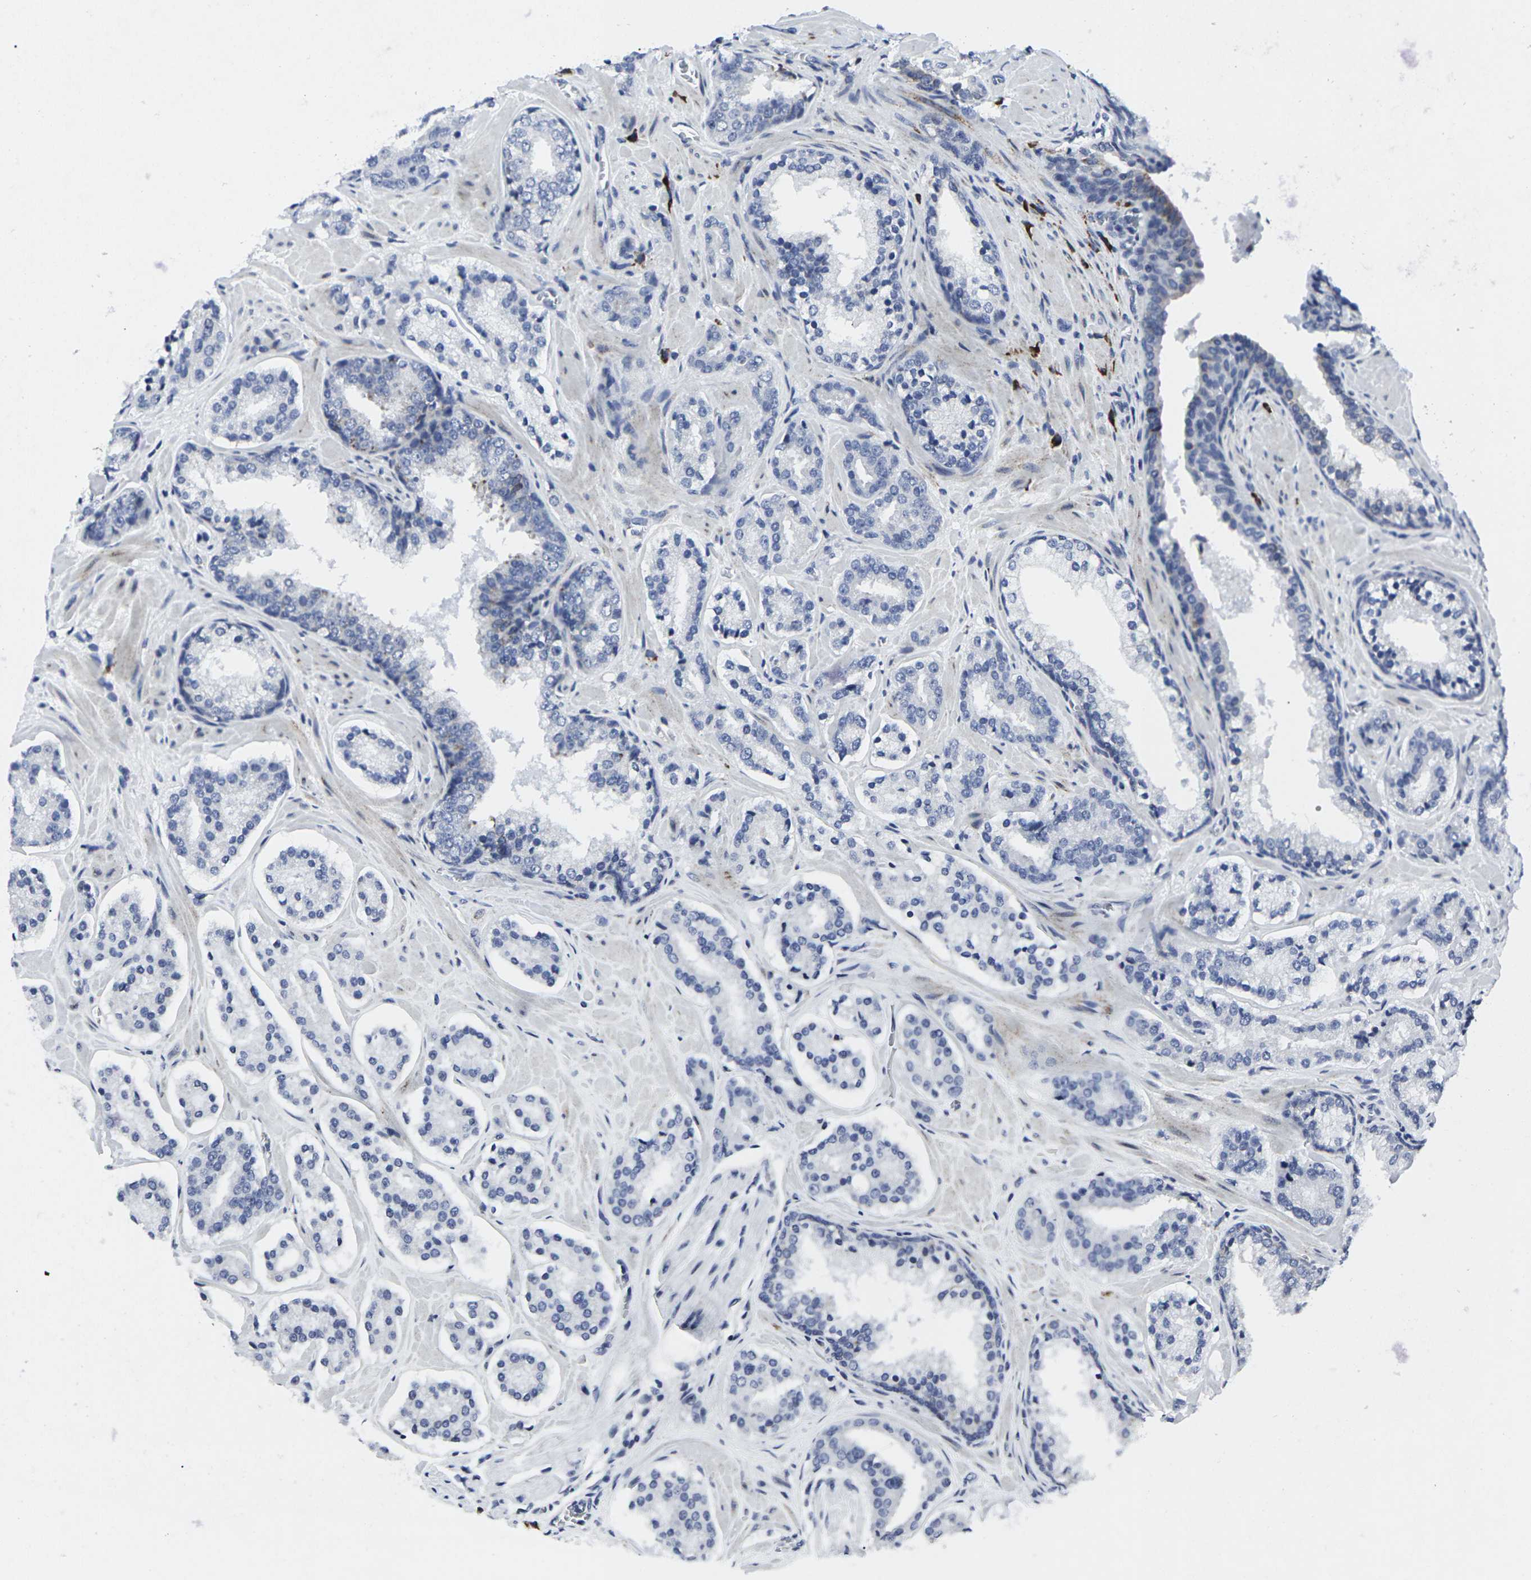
{"staining": {"intensity": "negative", "quantity": "none", "location": "none"}, "tissue": "prostate cancer", "cell_type": "Tumor cells", "image_type": "cancer", "snomed": [{"axis": "morphology", "description": "Adenocarcinoma, High grade"}, {"axis": "topography", "description": "Prostate"}], "caption": "Immunohistochemistry (IHC) photomicrograph of neoplastic tissue: human prostate high-grade adenocarcinoma stained with DAB exhibits no significant protein expression in tumor cells. The staining was performed using DAB (3,3'-diaminobenzidine) to visualize the protein expression in brown, while the nuclei were stained in blue with hematoxylin (Magnification: 20x).", "gene": "RPN1", "patient": {"sex": "male", "age": 60}}